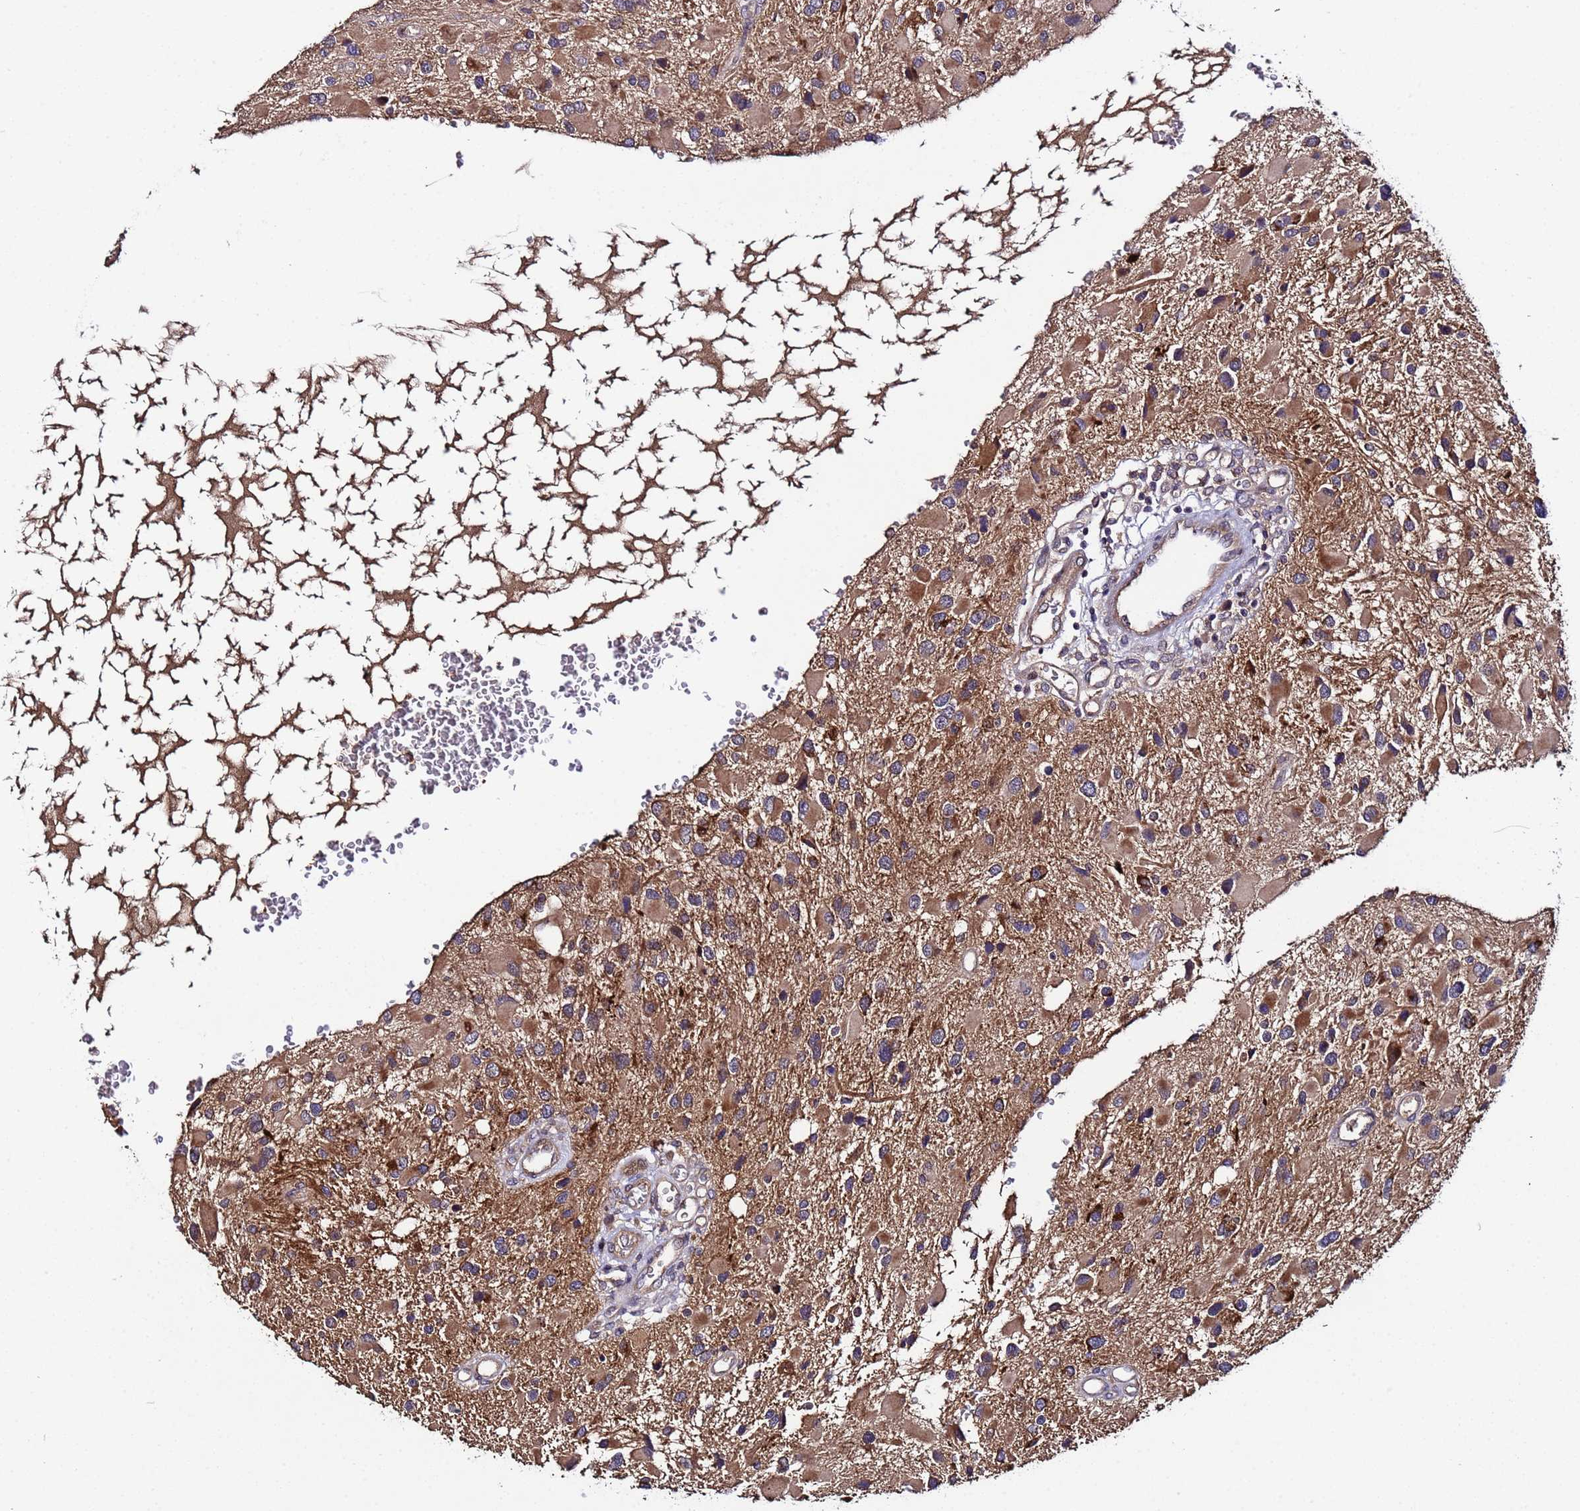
{"staining": {"intensity": "moderate", "quantity": "25%-75%", "location": "cytoplasmic/membranous"}, "tissue": "glioma", "cell_type": "Tumor cells", "image_type": "cancer", "snomed": [{"axis": "morphology", "description": "Glioma, malignant, High grade"}, {"axis": "topography", "description": "Brain"}], "caption": "Glioma was stained to show a protein in brown. There is medium levels of moderate cytoplasmic/membranous staining in approximately 25%-75% of tumor cells. (IHC, brightfield microscopy, high magnification).", "gene": "PLXDC2", "patient": {"sex": "male", "age": 53}}